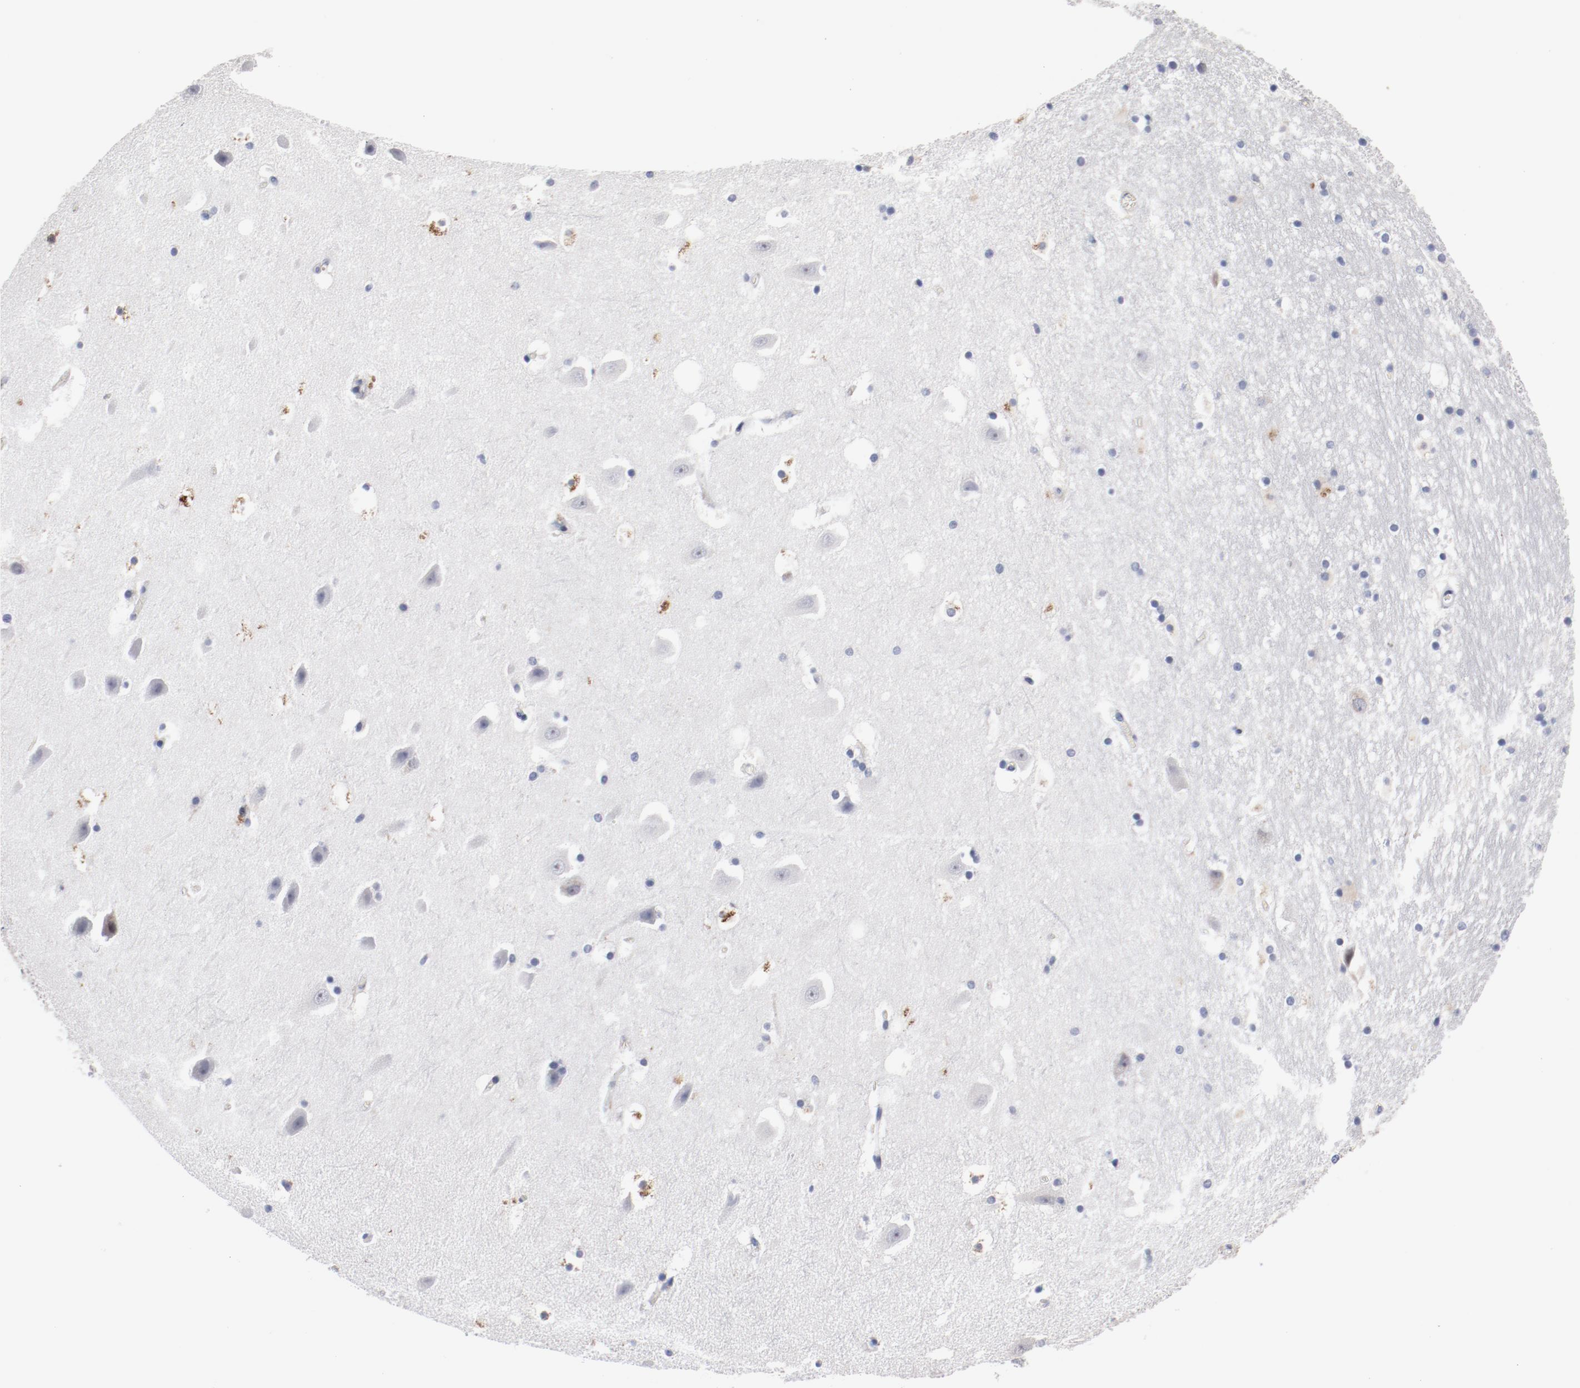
{"staining": {"intensity": "moderate", "quantity": "25%-75%", "location": "cytoplasmic/membranous"}, "tissue": "hippocampus", "cell_type": "Glial cells", "image_type": "normal", "snomed": [{"axis": "morphology", "description": "Normal tissue, NOS"}, {"axis": "topography", "description": "Hippocampus"}], "caption": "Brown immunohistochemical staining in unremarkable human hippocampus exhibits moderate cytoplasmic/membranous positivity in approximately 25%-75% of glial cells. The staining was performed using DAB, with brown indicating positive protein expression. Nuclei are stained blue with hematoxylin.", "gene": "GPR143", "patient": {"sex": "male", "age": 45}}